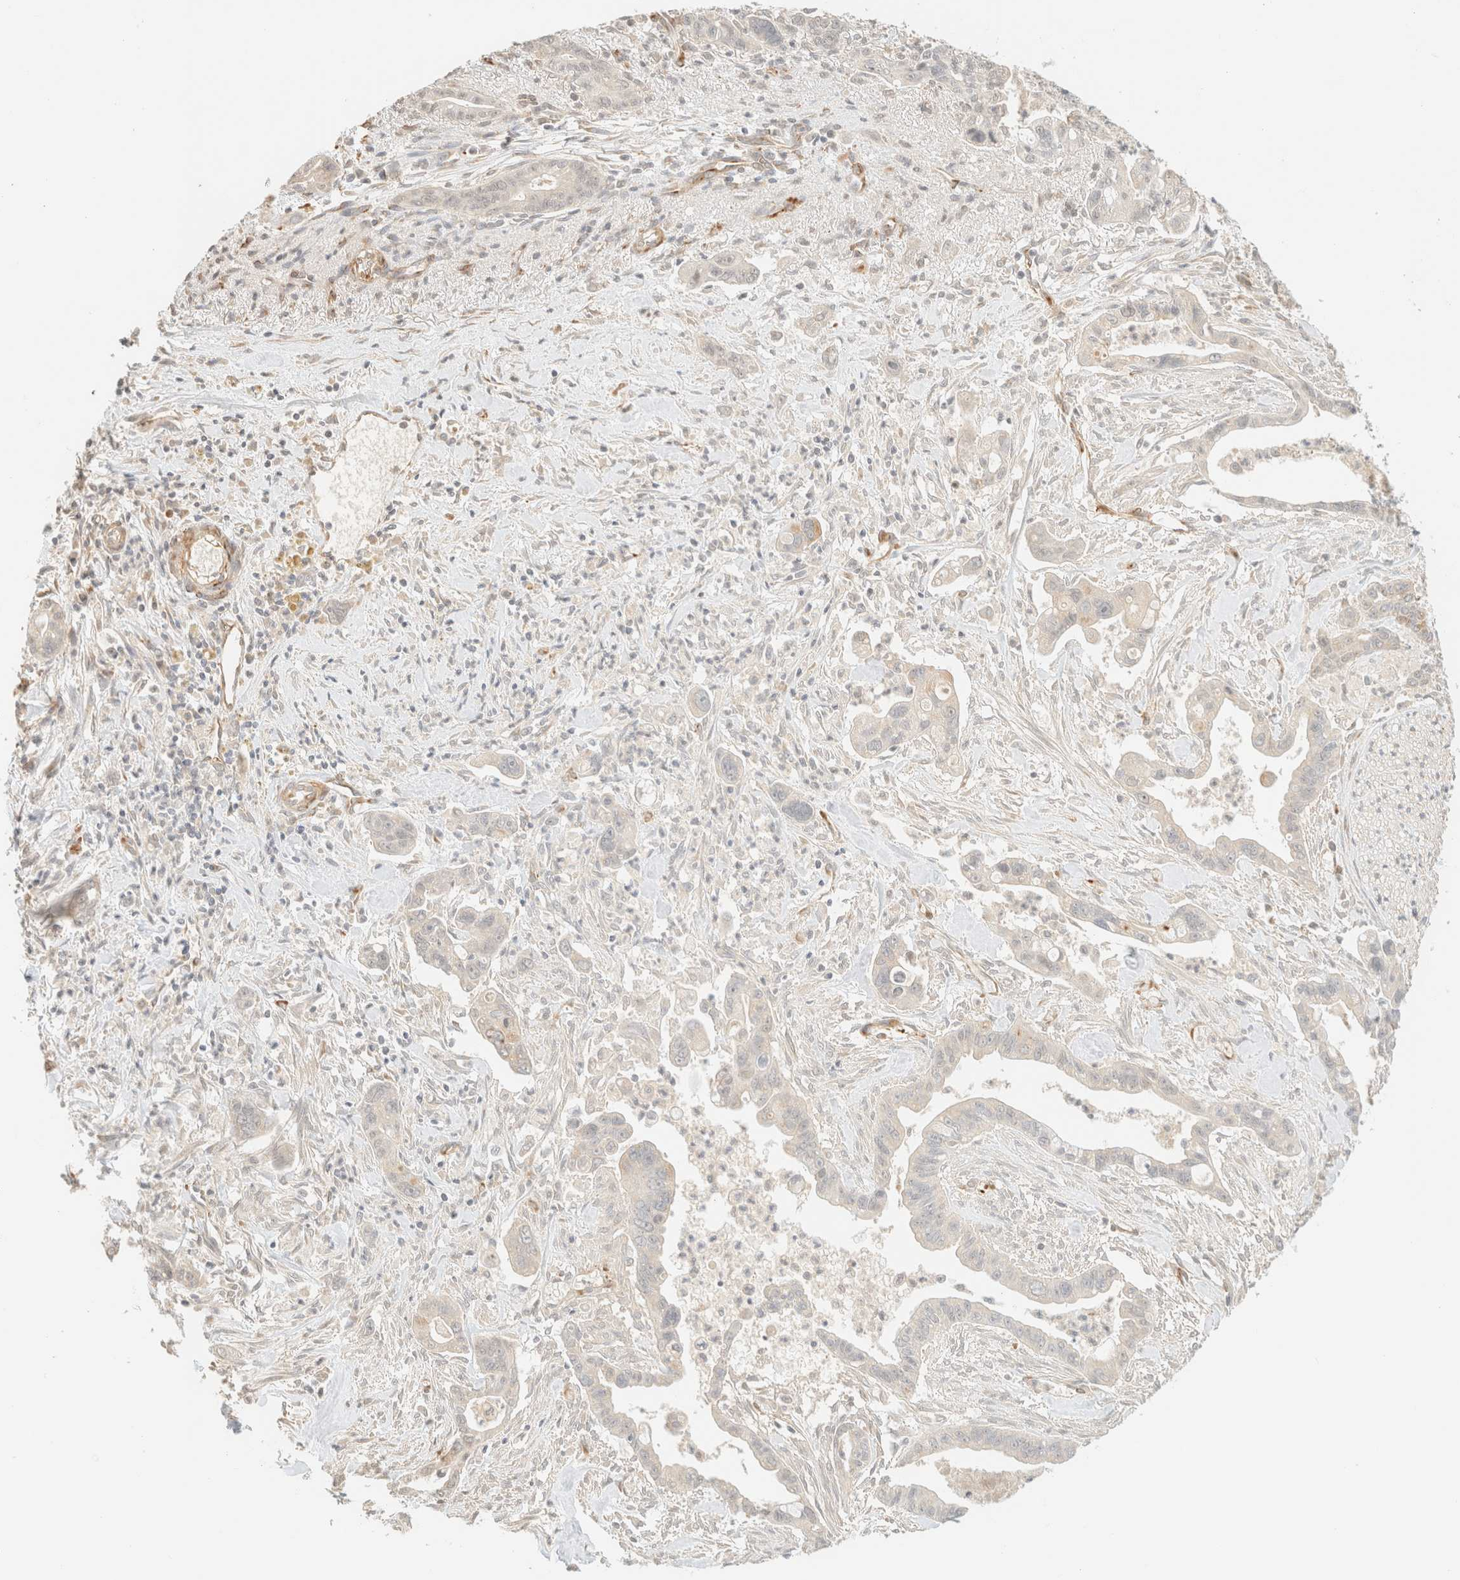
{"staining": {"intensity": "negative", "quantity": "none", "location": "none"}, "tissue": "pancreatic cancer", "cell_type": "Tumor cells", "image_type": "cancer", "snomed": [{"axis": "morphology", "description": "Adenocarcinoma, NOS"}, {"axis": "topography", "description": "Pancreas"}], "caption": "DAB immunohistochemical staining of adenocarcinoma (pancreatic) shows no significant positivity in tumor cells.", "gene": "SPARCL1", "patient": {"sex": "male", "age": 70}}